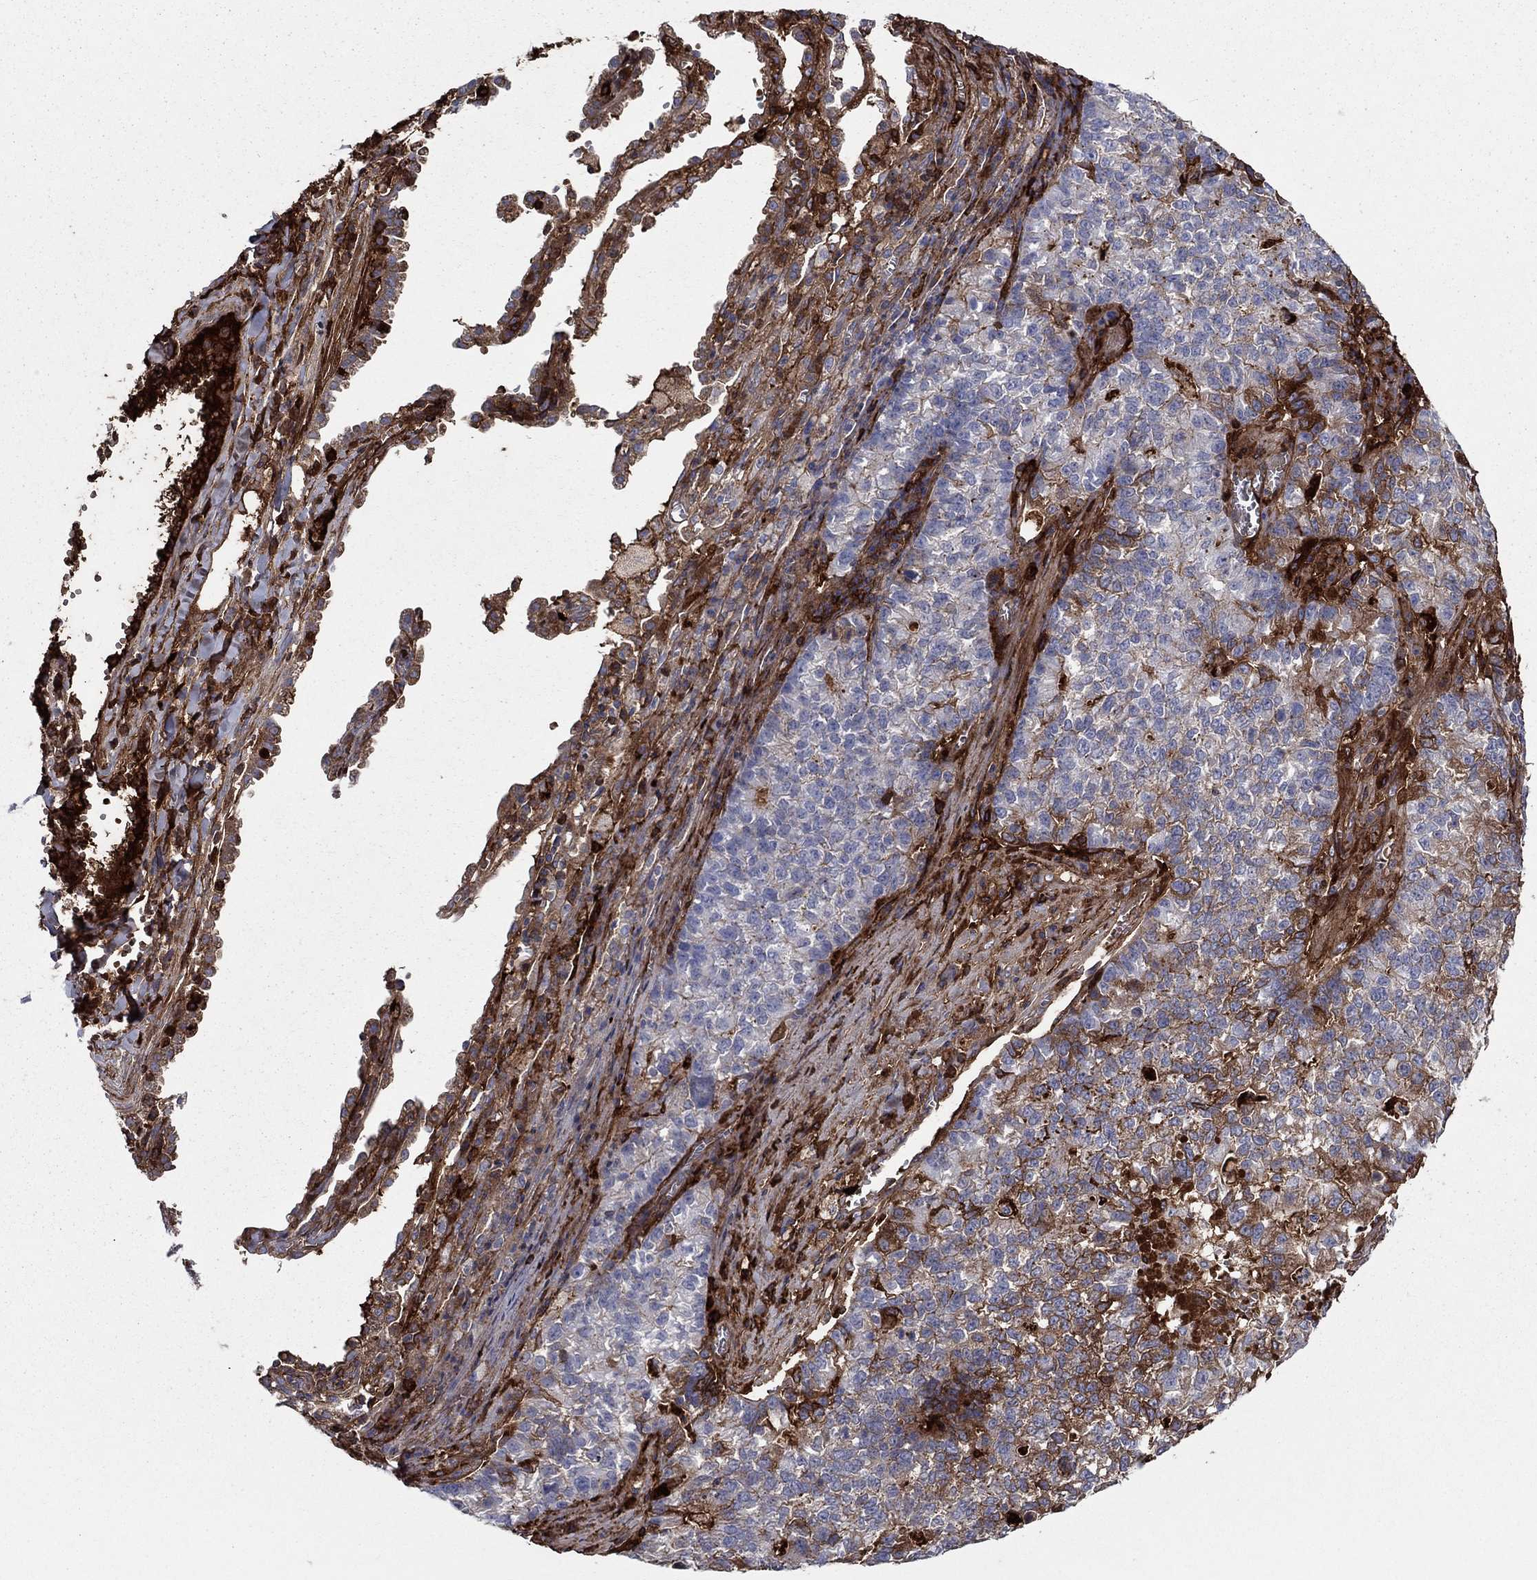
{"staining": {"intensity": "strong", "quantity": "<25%", "location": "cytoplasmic/membranous"}, "tissue": "lung cancer", "cell_type": "Tumor cells", "image_type": "cancer", "snomed": [{"axis": "morphology", "description": "Adenocarcinoma, NOS"}, {"axis": "topography", "description": "Lung"}], "caption": "IHC histopathology image of human lung adenocarcinoma stained for a protein (brown), which displays medium levels of strong cytoplasmic/membranous staining in about <25% of tumor cells.", "gene": "HPX", "patient": {"sex": "male", "age": 57}}